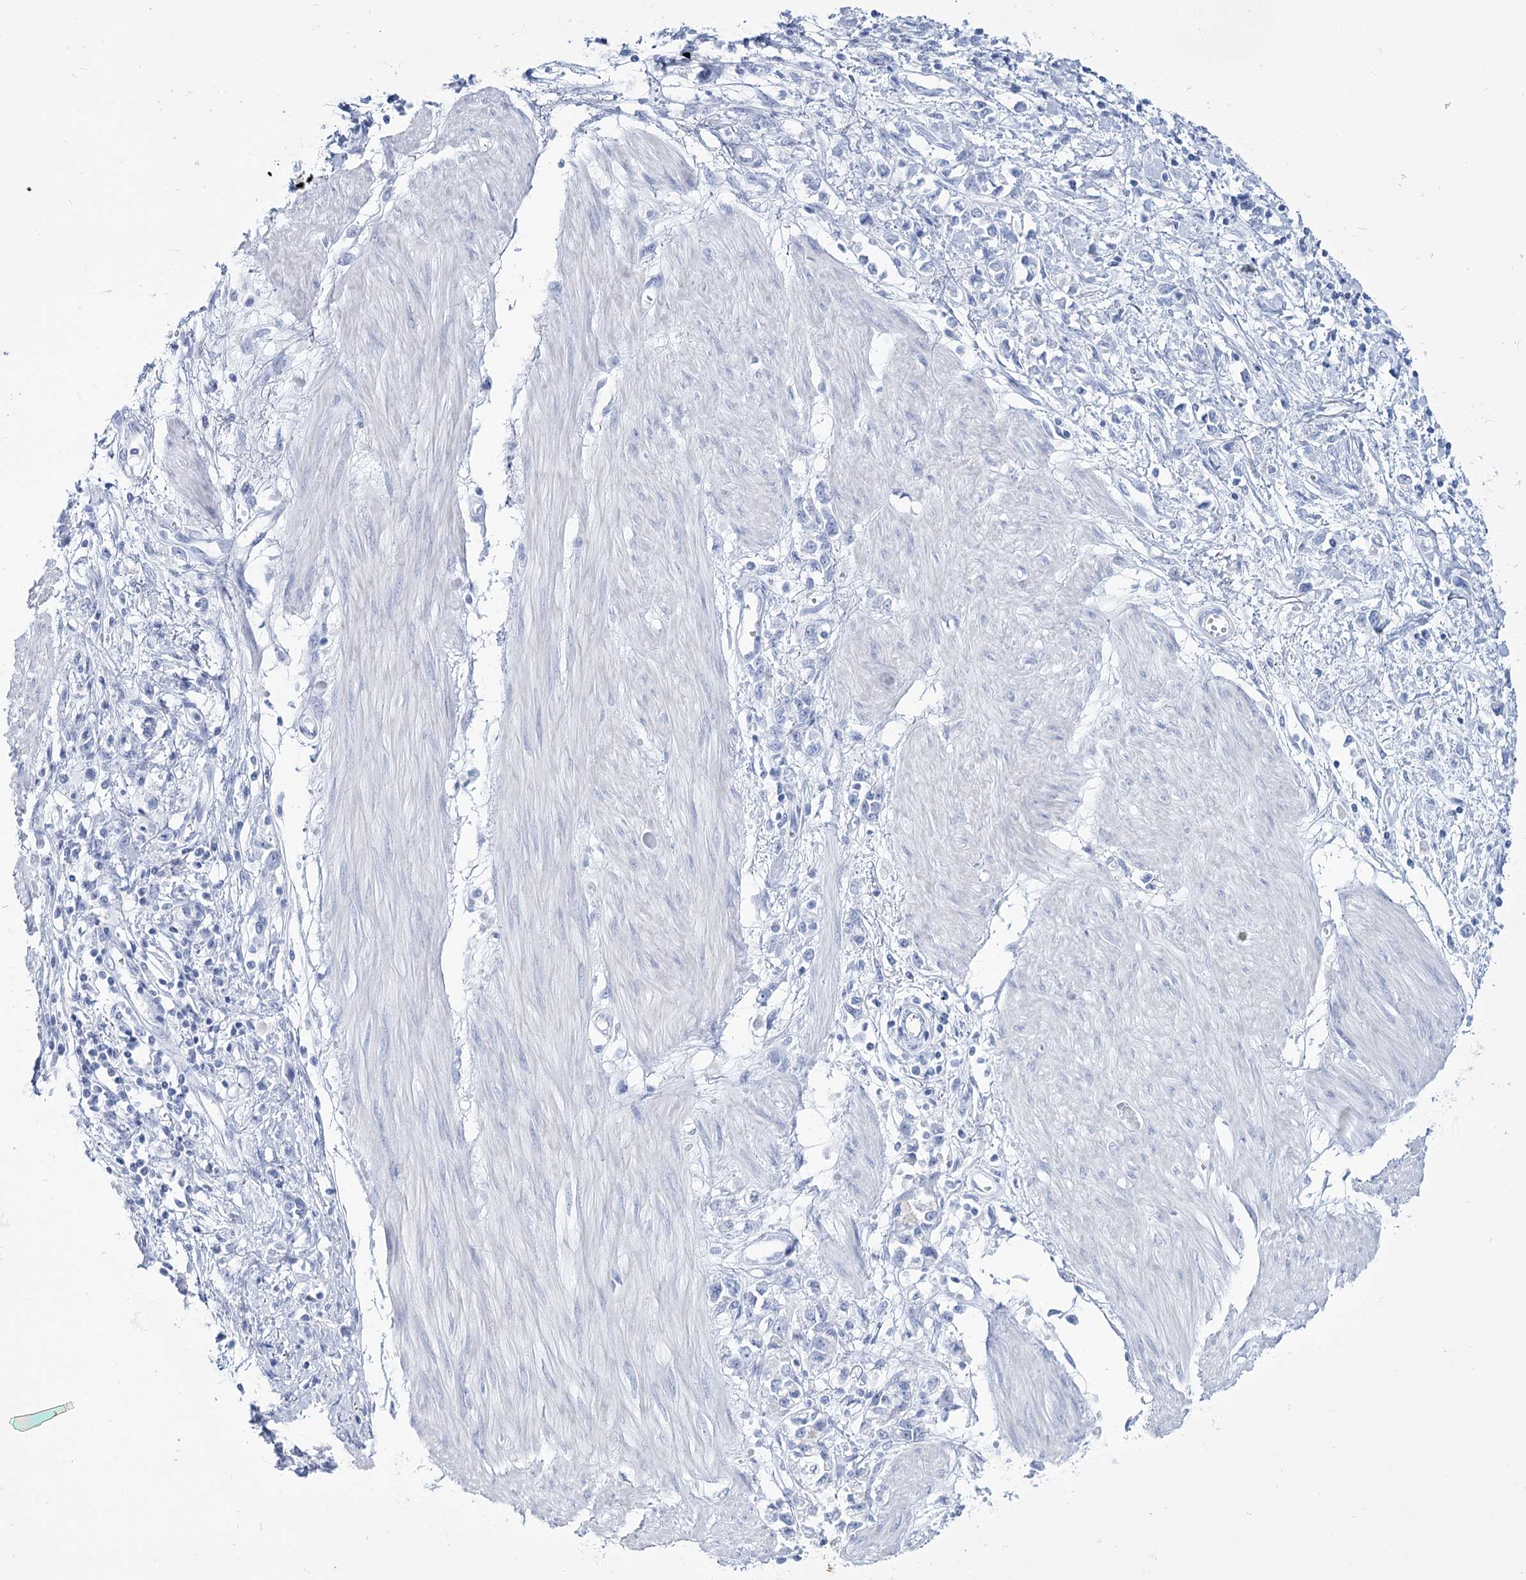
{"staining": {"intensity": "negative", "quantity": "none", "location": "none"}, "tissue": "stomach cancer", "cell_type": "Tumor cells", "image_type": "cancer", "snomed": [{"axis": "morphology", "description": "Adenocarcinoma, NOS"}, {"axis": "topography", "description": "Stomach"}], "caption": "The histopathology image displays no staining of tumor cells in stomach adenocarcinoma.", "gene": "RNF186", "patient": {"sex": "female", "age": 76}}